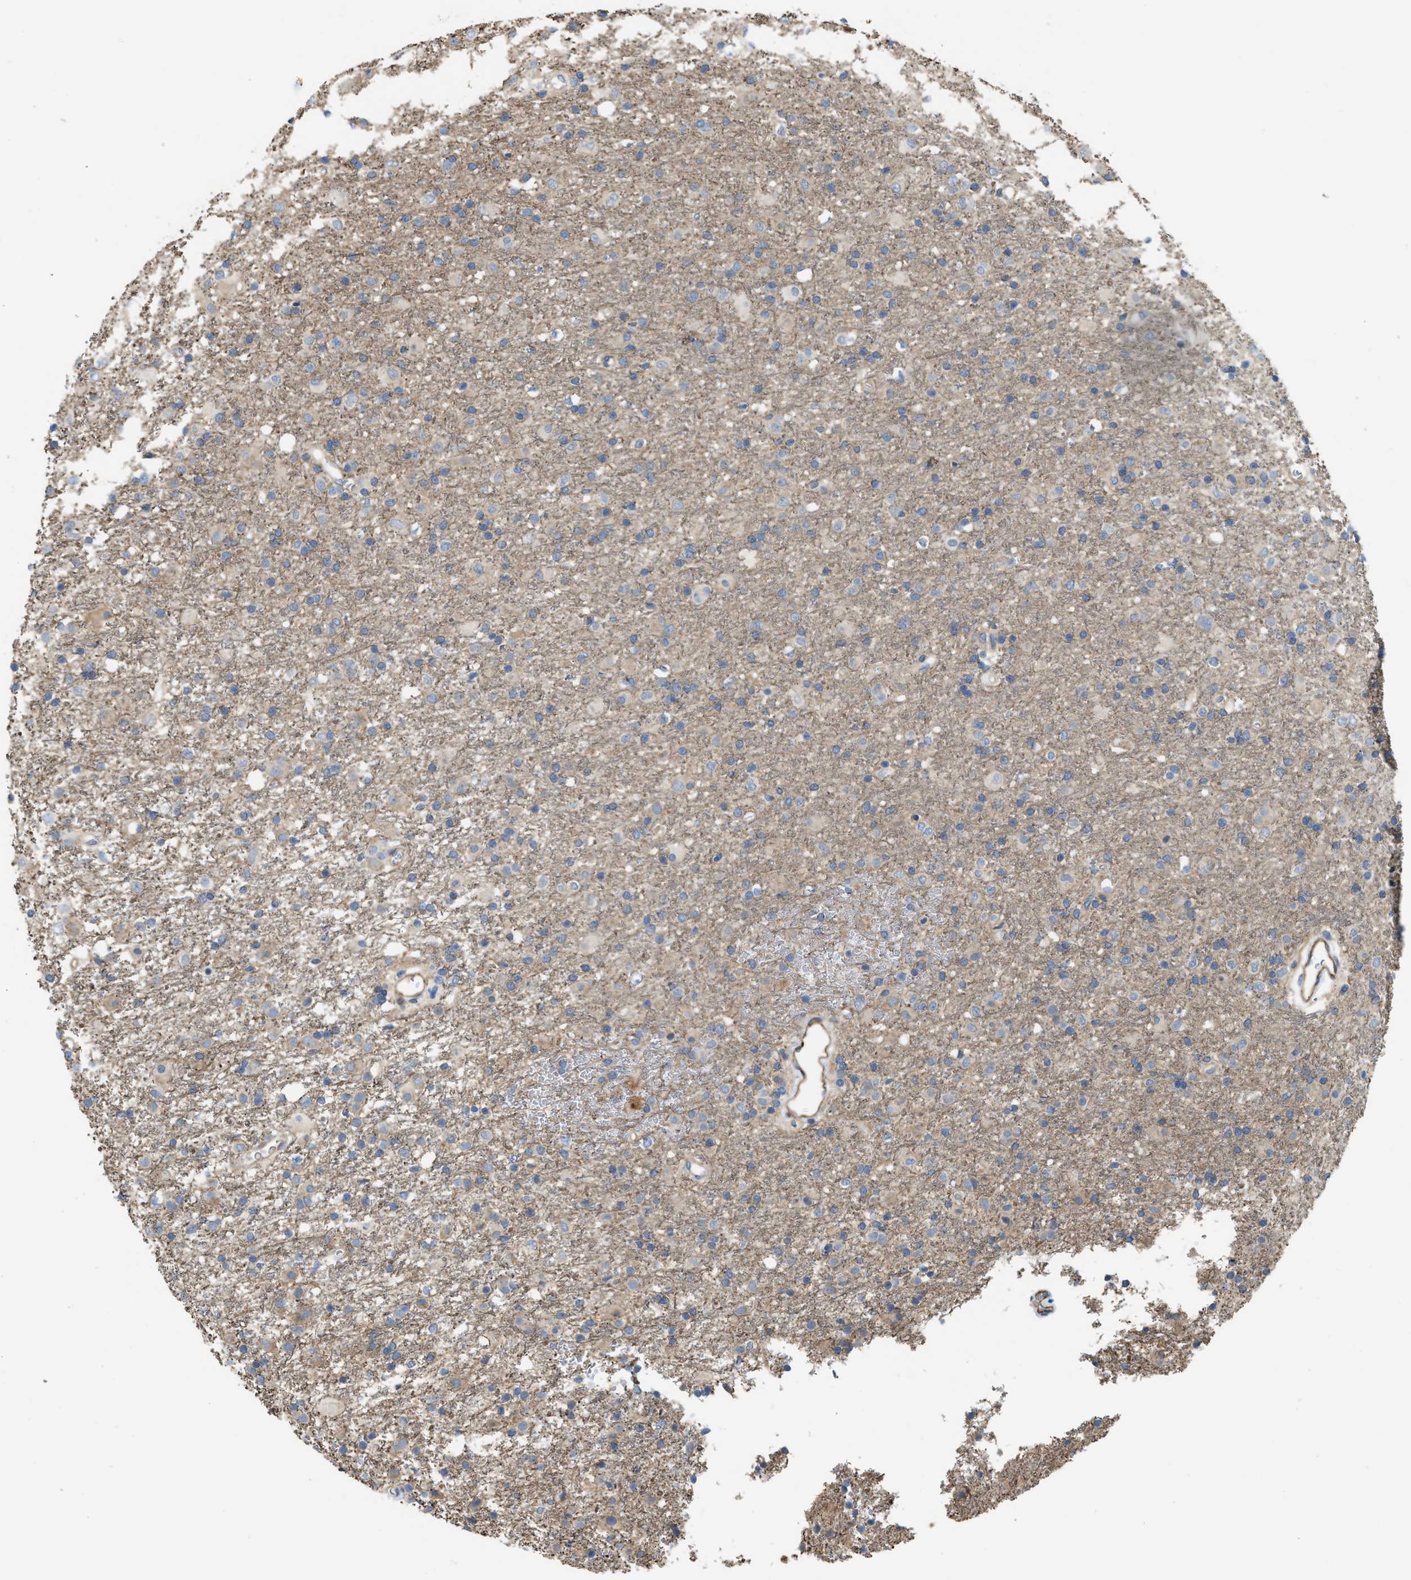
{"staining": {"intensity": "weak", "quantity": "25%-75%", "location": "cytoplasmic/membranous"}, "tissue": "glioma", "cell_type": "Tumor cells", "image_type": "cancer", "snomed": [{"axis": "morphology", "description": "Glioma, malignant, Low grade"}, {"axis": "topography", "description": "Brain"}], "caption": "Immunohistochemistry micrograph of glioma stained for a protein (brown), which shows low levels of weak cytoplasmic/membranous staining in approximately 25%-75% of tumor cells.", "gene": "BTN3A2", "patient": {"sex": "male", "age": 65}}